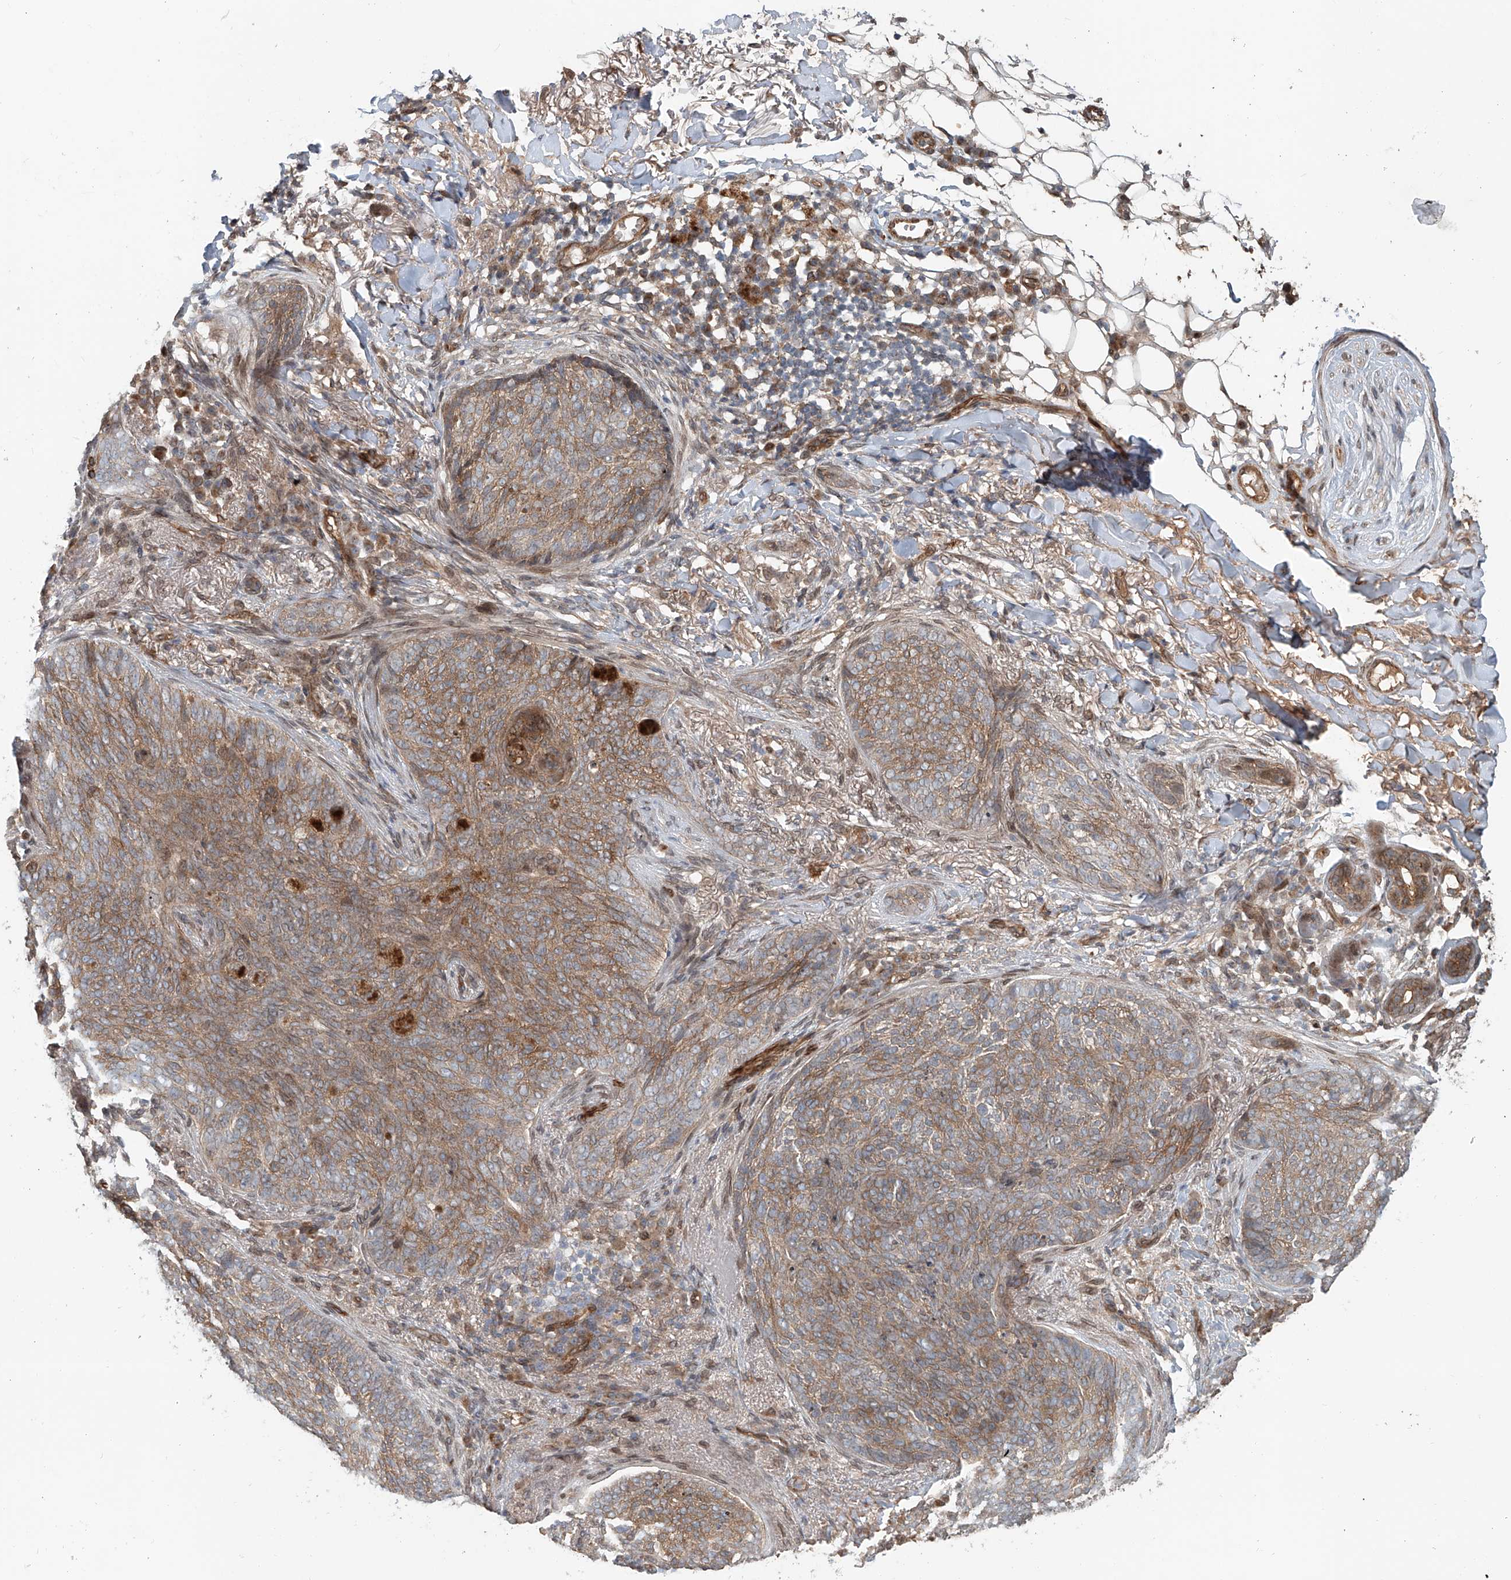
{"staining": {"intensity": "moderate", "quantity": ">75%", "location": "cytoplasmic/membranous"}, "tissue": "skin cancer", "cell_type": "Tumor cells", "image_type": "cancer", "snomed": [{"axis": "morphology", "description": "Basal cell carcinoma"}, {"axis": "topography", "description": "Skin"}], "caption": "Skin cancer stained with immunohistochemistry (IHC) demonstrates moderate cytoplasmic/membranous positivity in about >75% of tumor cells.", "gene": "SASH1", "patient": {"sex": "male", "age": 85}}